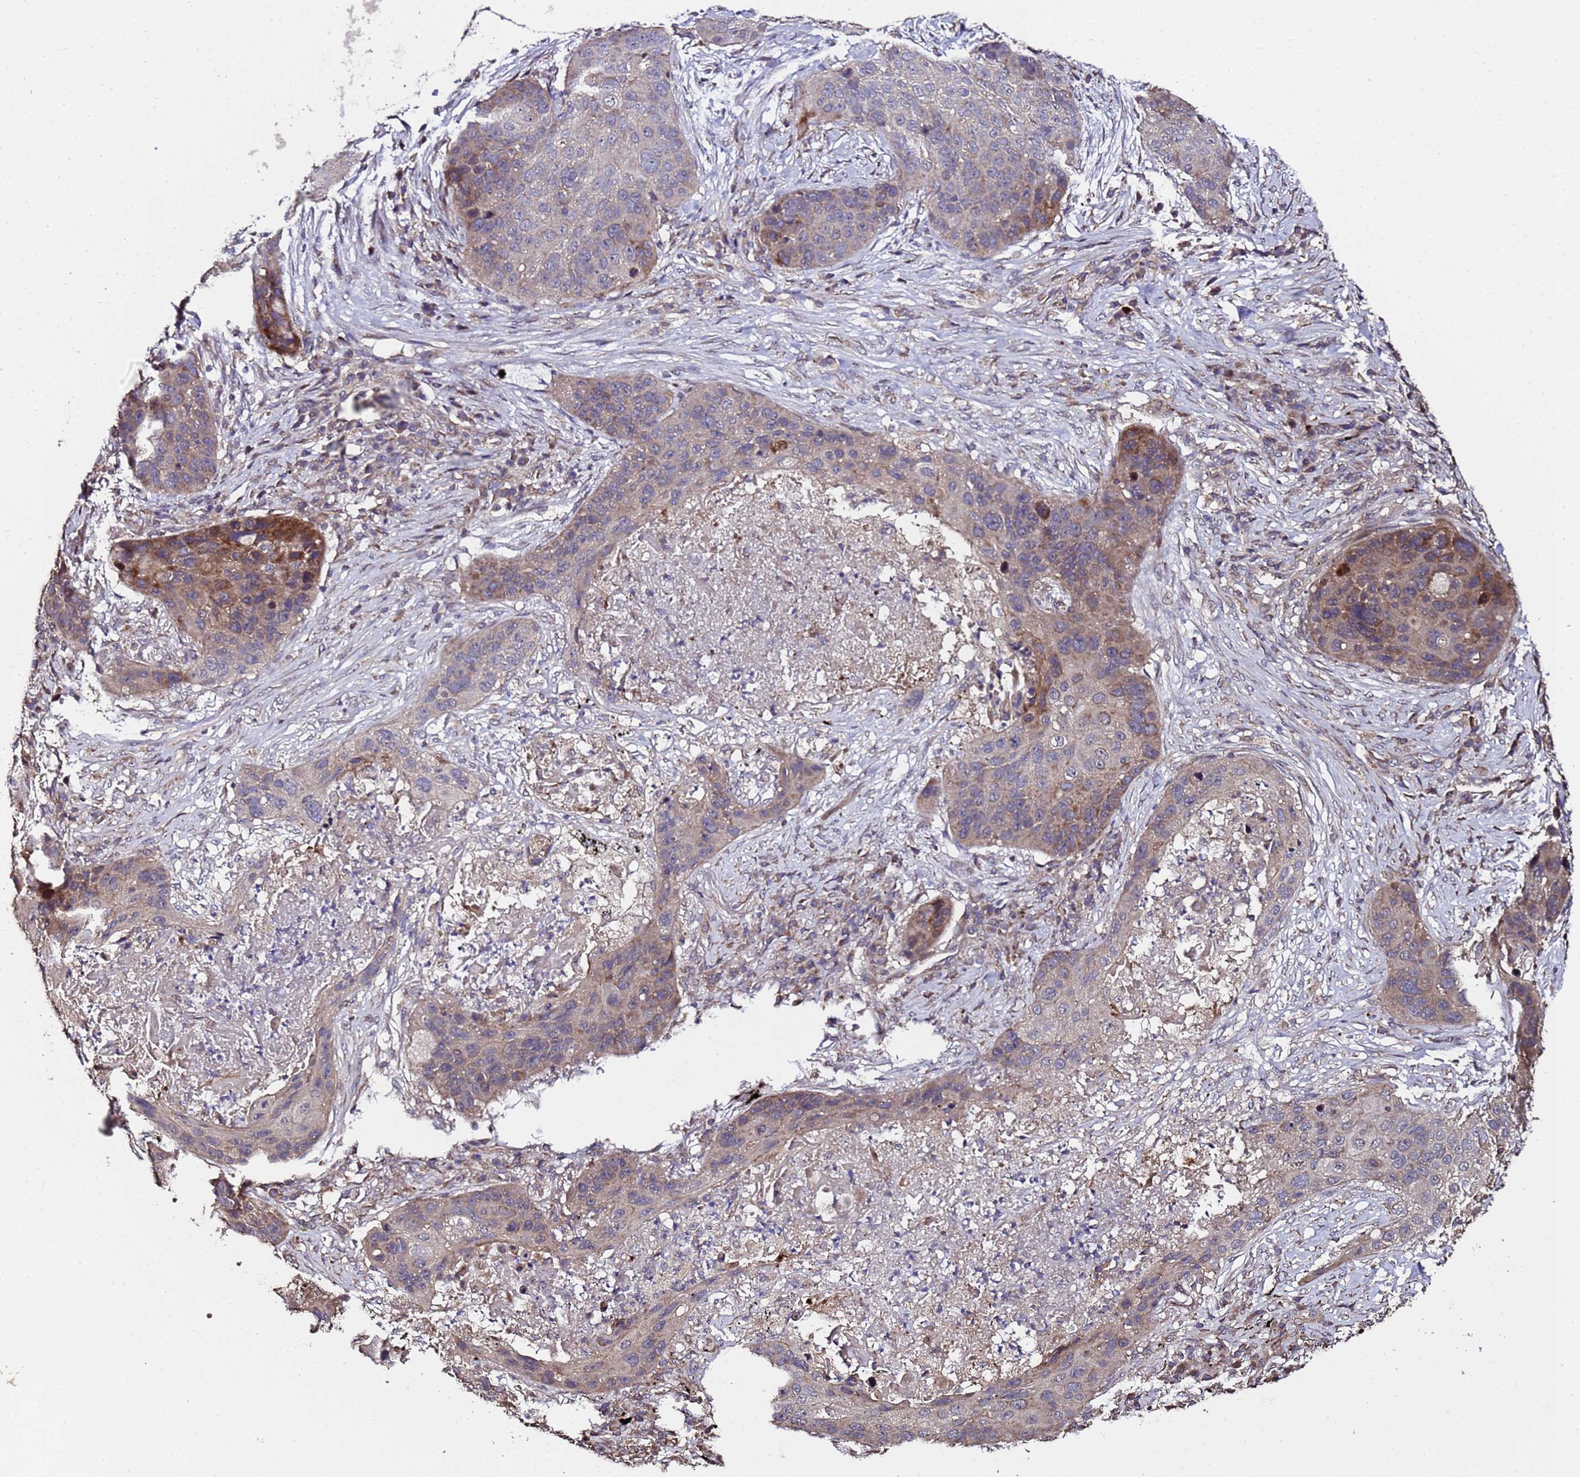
{"staining": {"intensity": "moderate", "quantity": "<25%", "location": "cytoplasmic/membranous"}, "tissue": "lung cancer", "cell_type": "Tumor cells", "image_type": "cancer", "snomed": [{"axis": "morphology", "description": "Squamous cell carcinoma, NOS"}, {"axis": "topography", "description": "Lung"}], "caption": "This is an image of immunohistochemistry staining of lung cancer (squamous cell carcinoma), which shows moderate positivity in the cytoplasmic/membranous of tumor cells.", "gene": "PRODH", "patient": {"sex": "female", "age": 63}}